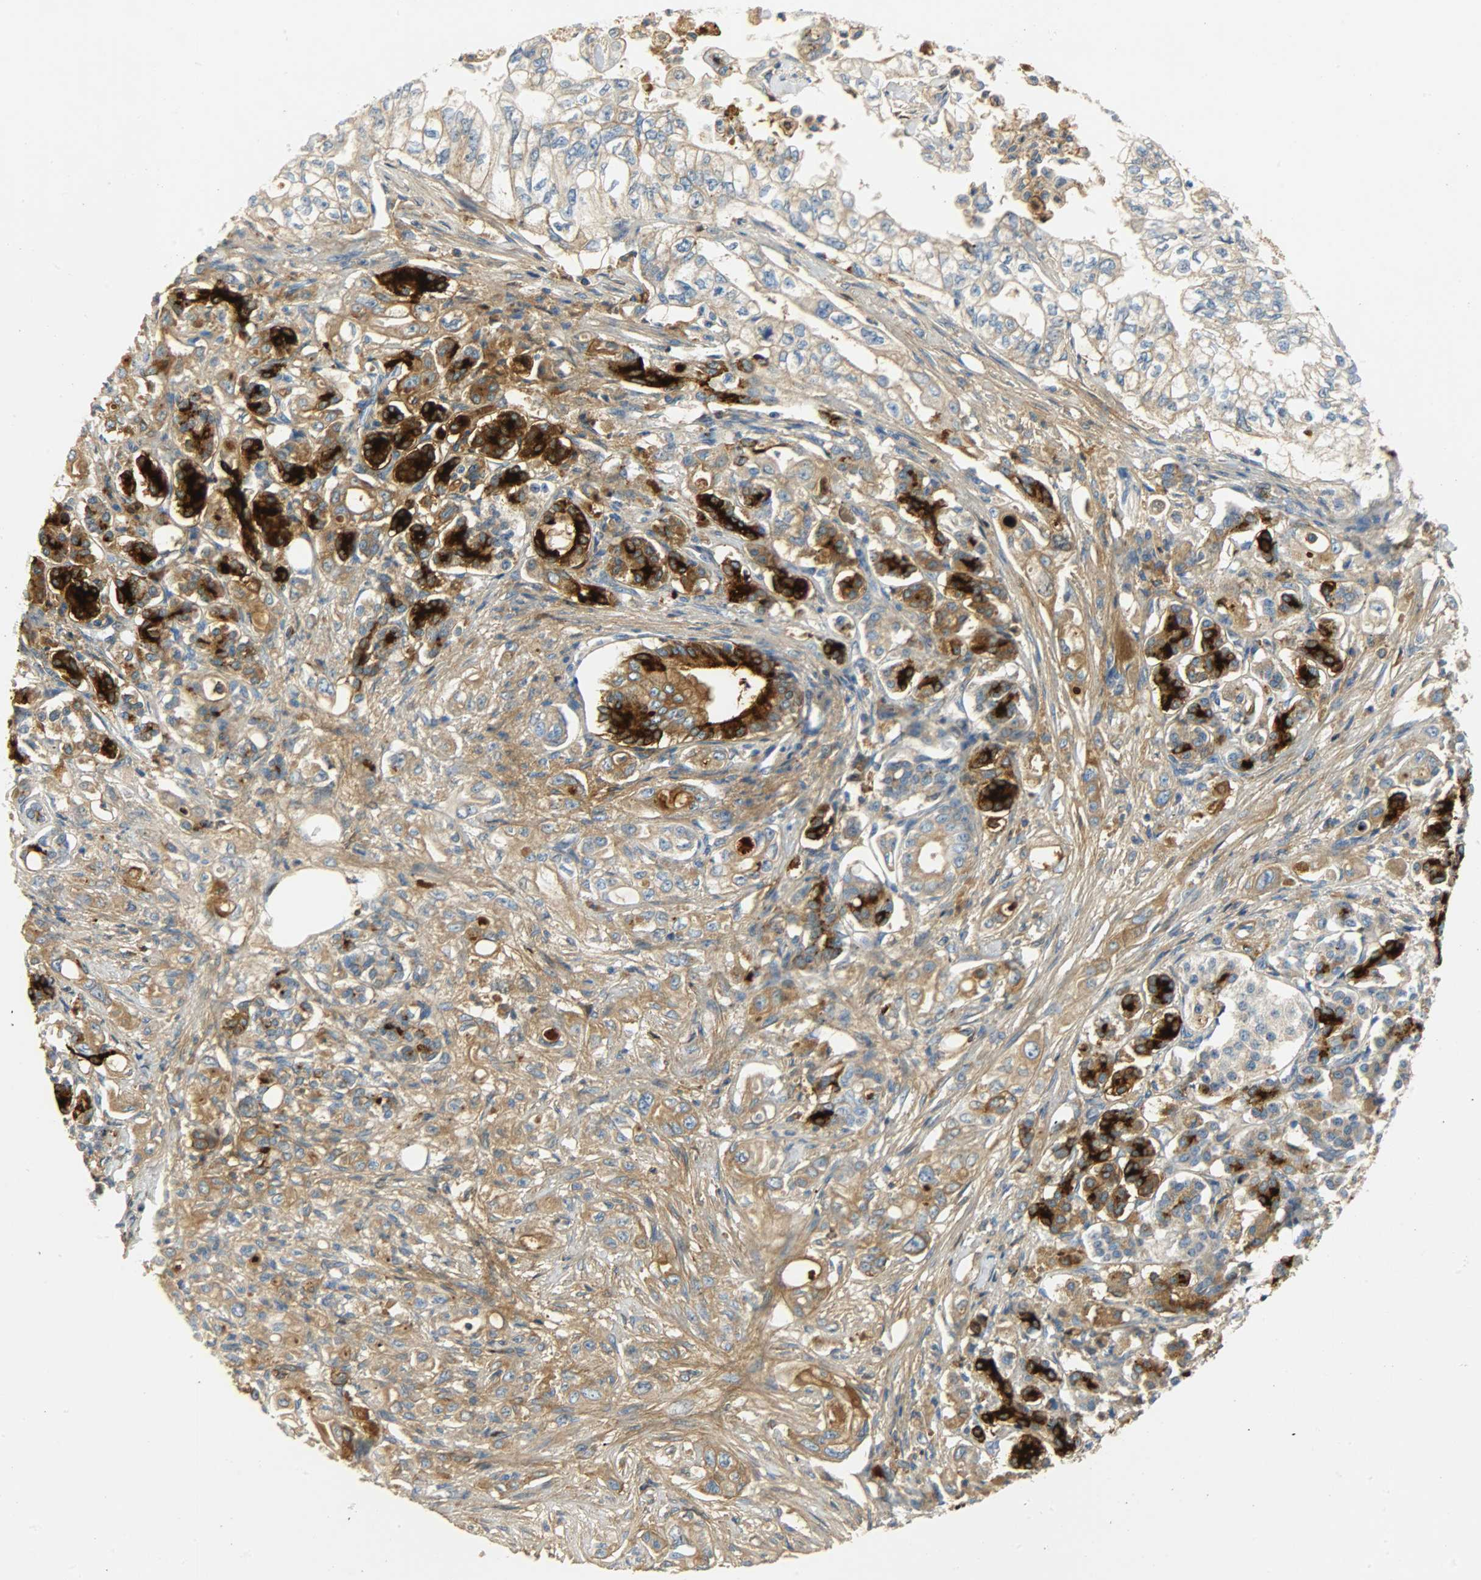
{"staining": {"intensity": "strong", "quantity": ">75%", "location": "cytoplasmic/membranous"}, "tissue": "pancreatic cancer", "cell_type": "Tumor cells", "image_type": "cancer", "snomed": [{"axis": "morphology", "description": "Normal tissue, NOS"}, {"axis": "topography", "description": "Pancreas"}], "caption": "A brown stain highlights strong cytoplasmic/membranous positivity of a protein in human pancreatic cancer tumor cells.", "gene": "CRP", "patient": {"sex": "male", "age": 42}}